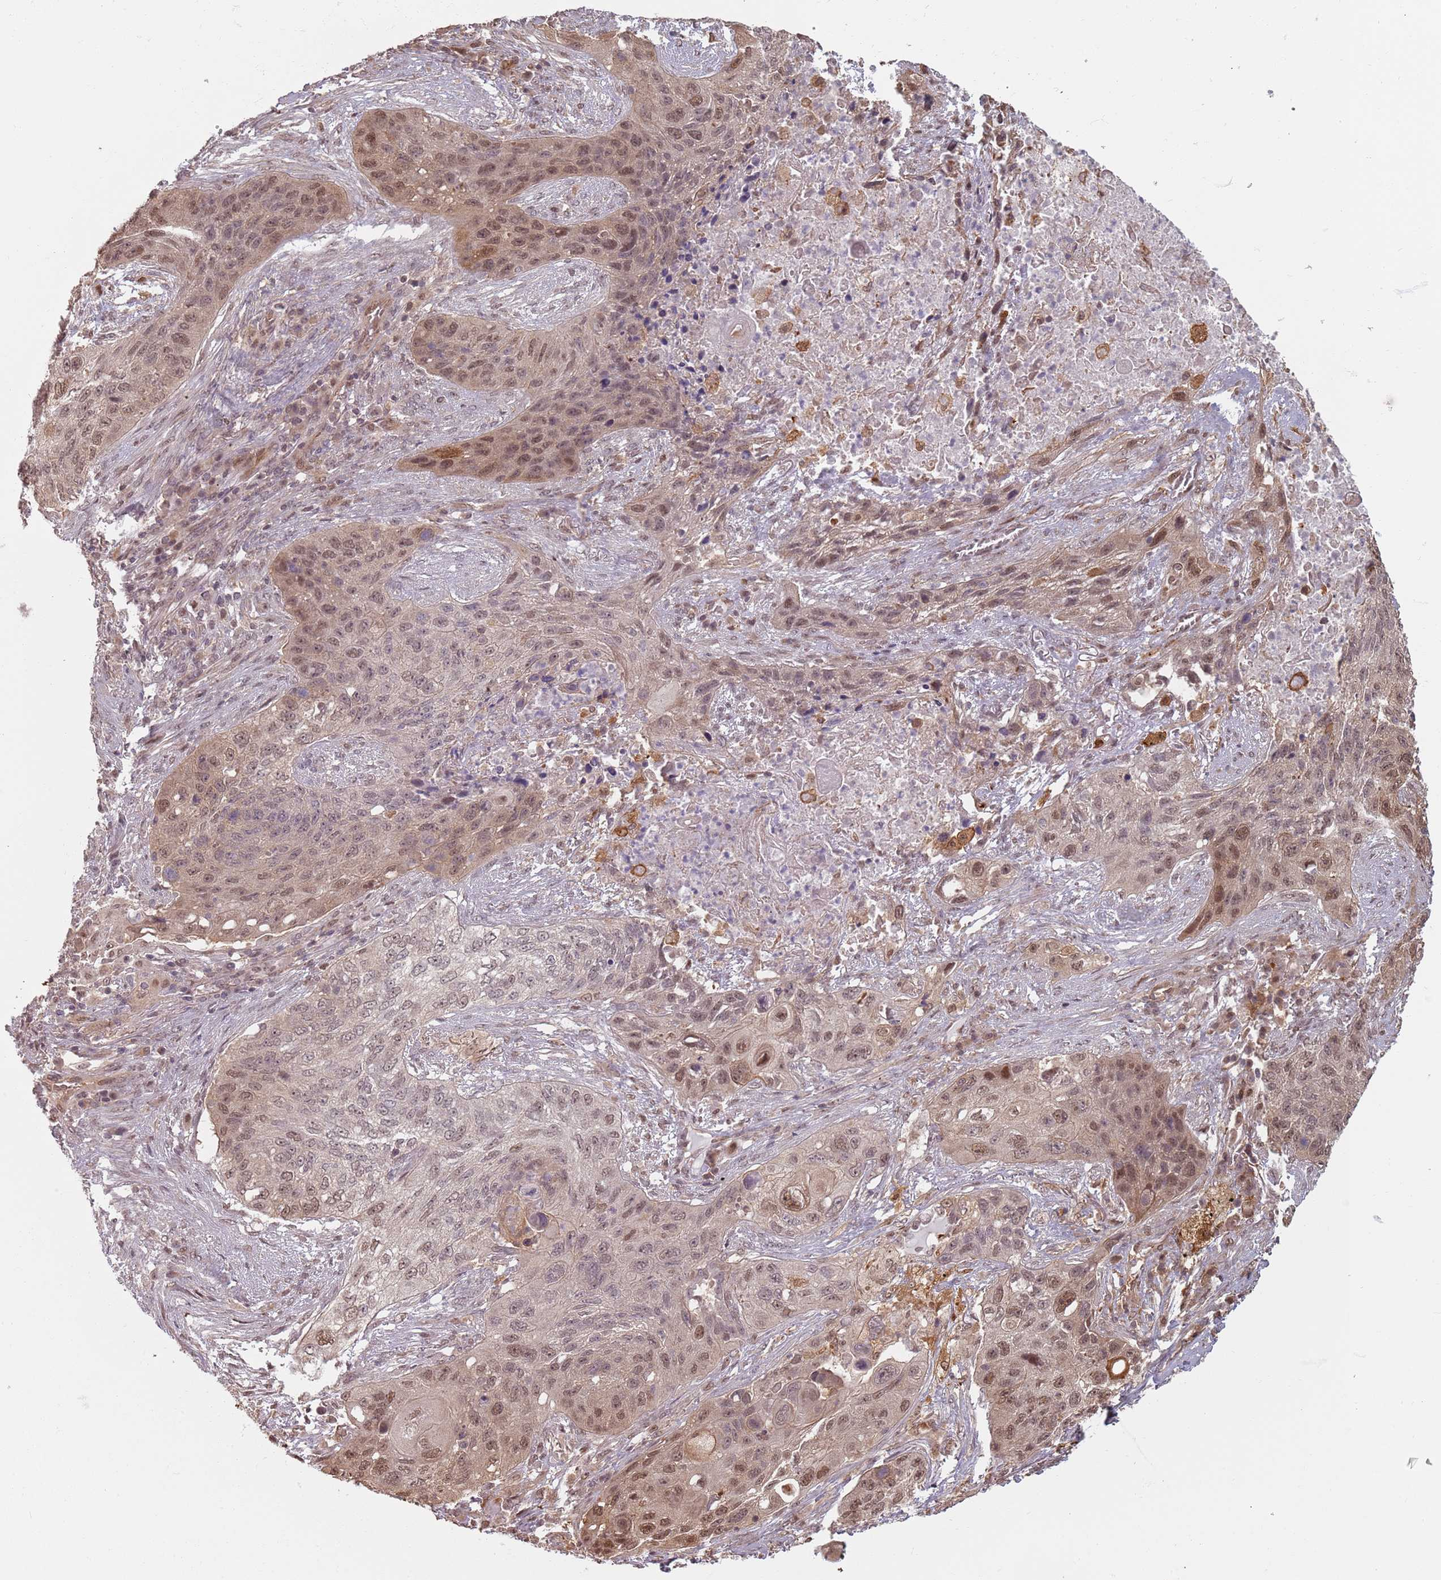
{"staining": {"intensity": "moderate", "quantity": "25%-75%", "location": "nuclear"}, "tissue": "lung cancer", "cell_type": "Tumor cells", "image_type": "cancer", "snomed": [{"axis": "morphology", "description": "Squamous cell carcinoma, NOS"}, {"axis": "topography", "description": "Lung"}], "caption": "Immunohistochemistry (IHC) (DAB) staining of lung squamous cell carcinoma exhibits moderate nuclear protein expression in approximately 25%-75% of tumor cells.", "gene": "PLSCR5", "patient": {"sex": "female", "age": 63}}